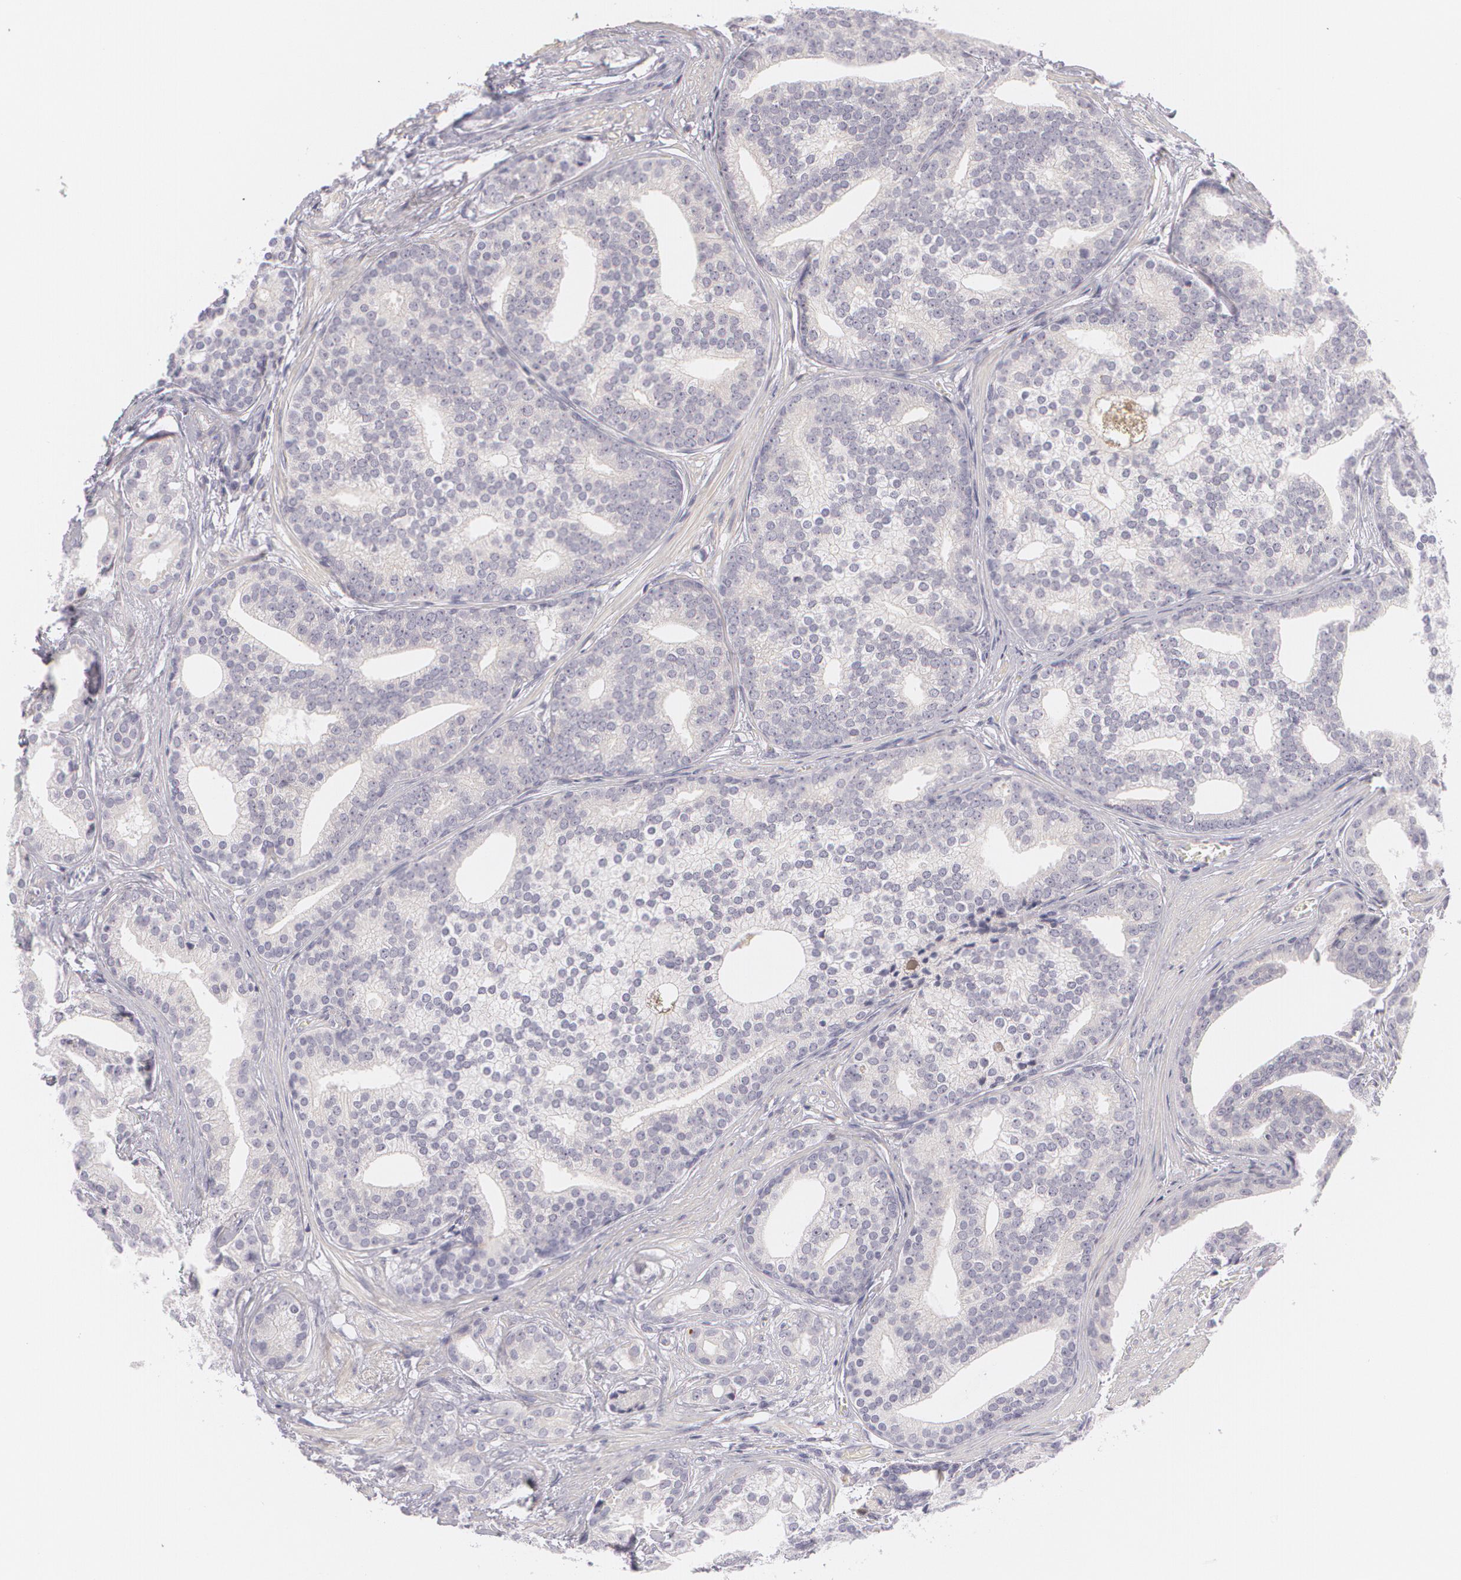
{"staining": {"intensity": "negative", "quantity": "none", "location": "none"}, "tissue": "prostate cancer", "cell_type": "Tumor cells", "image_type": "cancer", "snomed": [{"axis": "morphology", "description": "Adenocarcinoma, Low grade"}, {"axis": "topography", "description": "Prostate"}], "caption": "This is a photomicrograph of immunohistochemistry (IHC) staining of prostate low-grade adenocarcinoma, which shows no expression in tumor cells.", "gene": "FAM181A", "patient": {"sex": "male", "age": 71}}